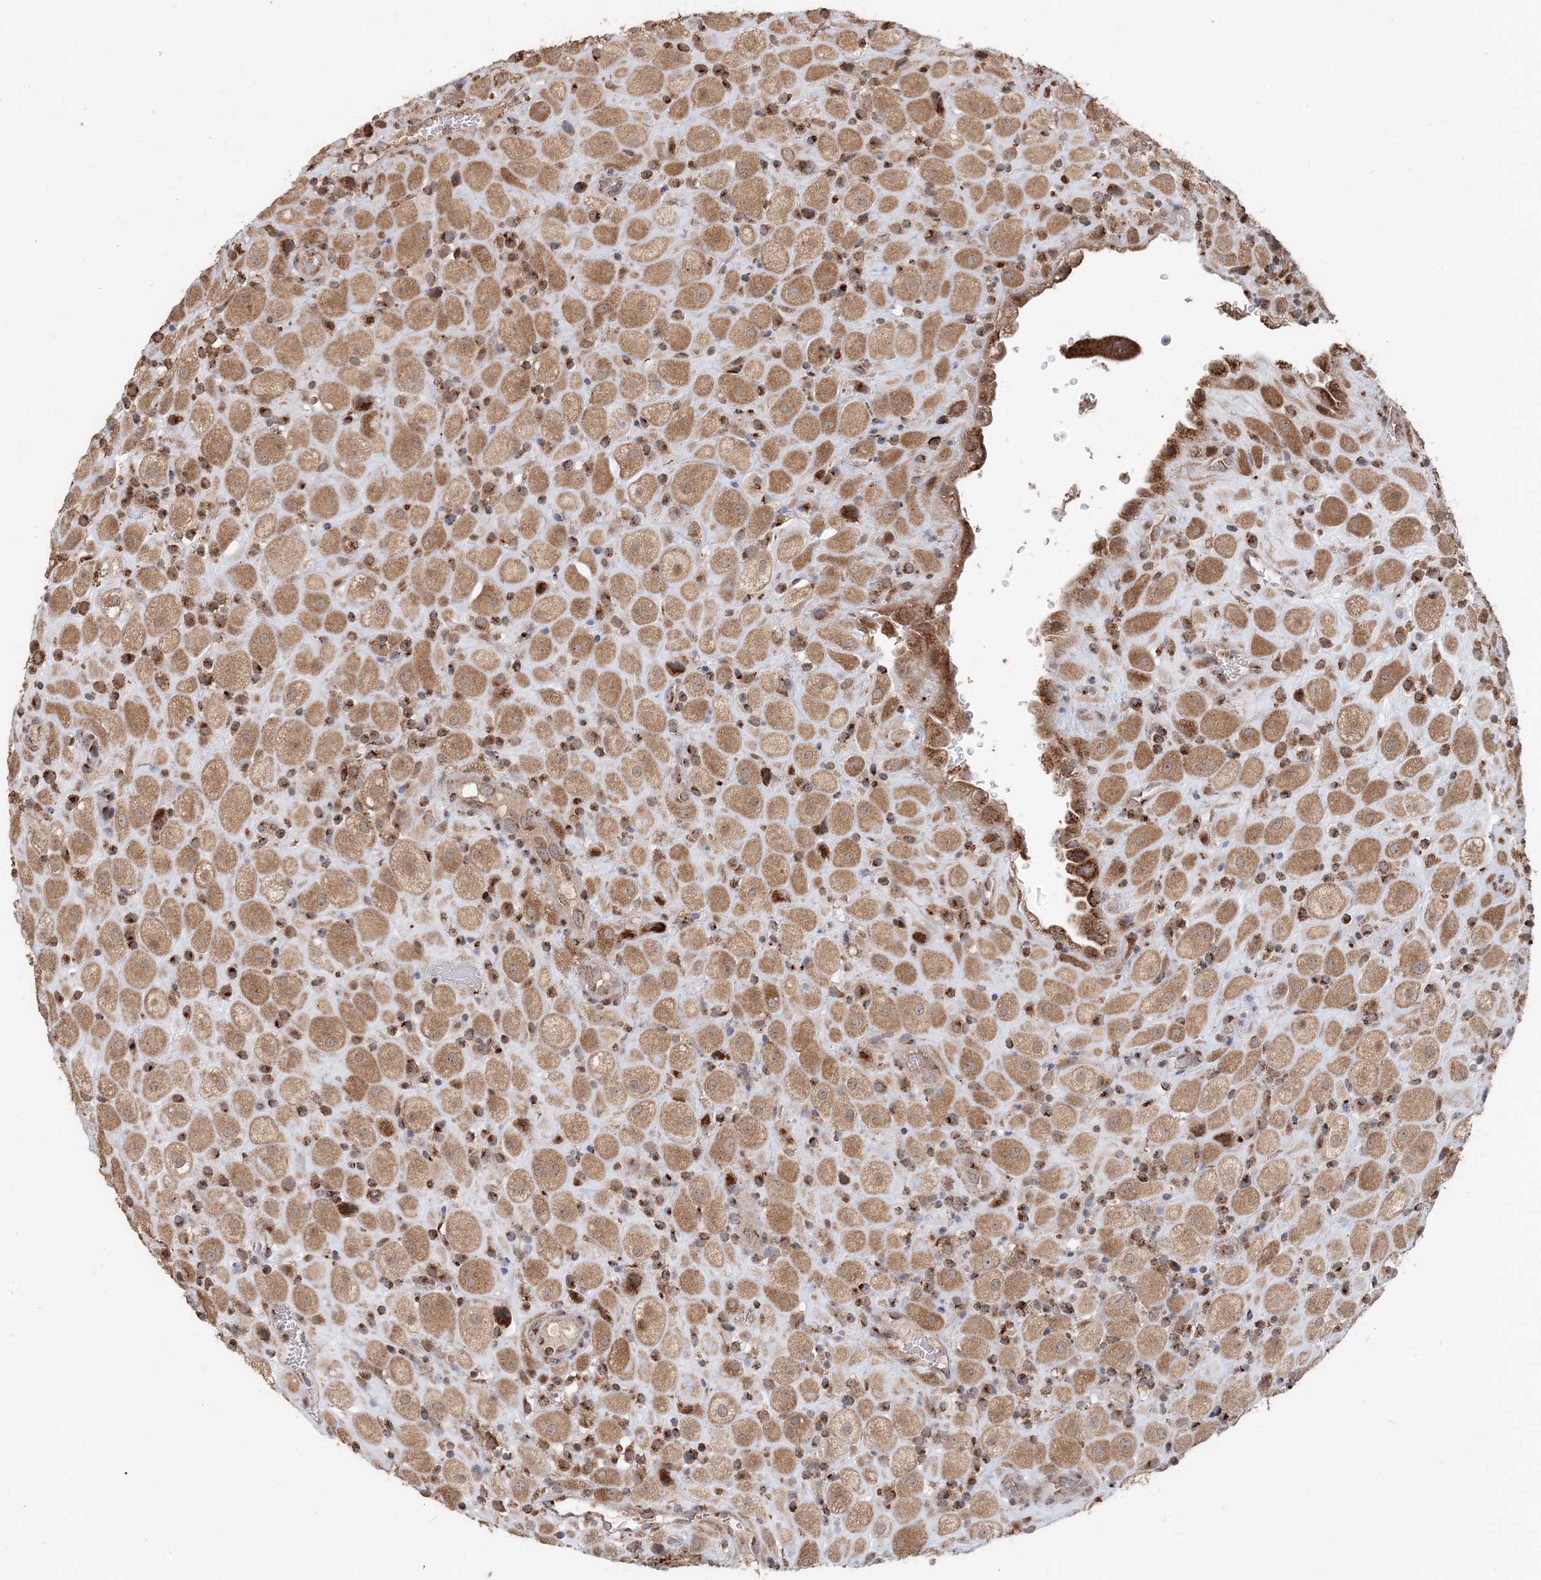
{"staining": {"intensity": "strong", "quantity": ">75%", "location": "cytoplasmic/membranous"}, "tissue": "placenta", "cell_type": "Decidual cells", "image_type": "normal", "snomed": [{"axis": "morphology", "description": "Normal tissue, NOS"}, {"axis": "topography", "description": "Placenta"}], "caption": "Protein analysis of unremarkable placenta demonstrates strong cytoplasmic/membranous positivity in approximately >75% of decidual cells.", "gene": "RER1", "patient": {"sex": "female", "age": 35}}